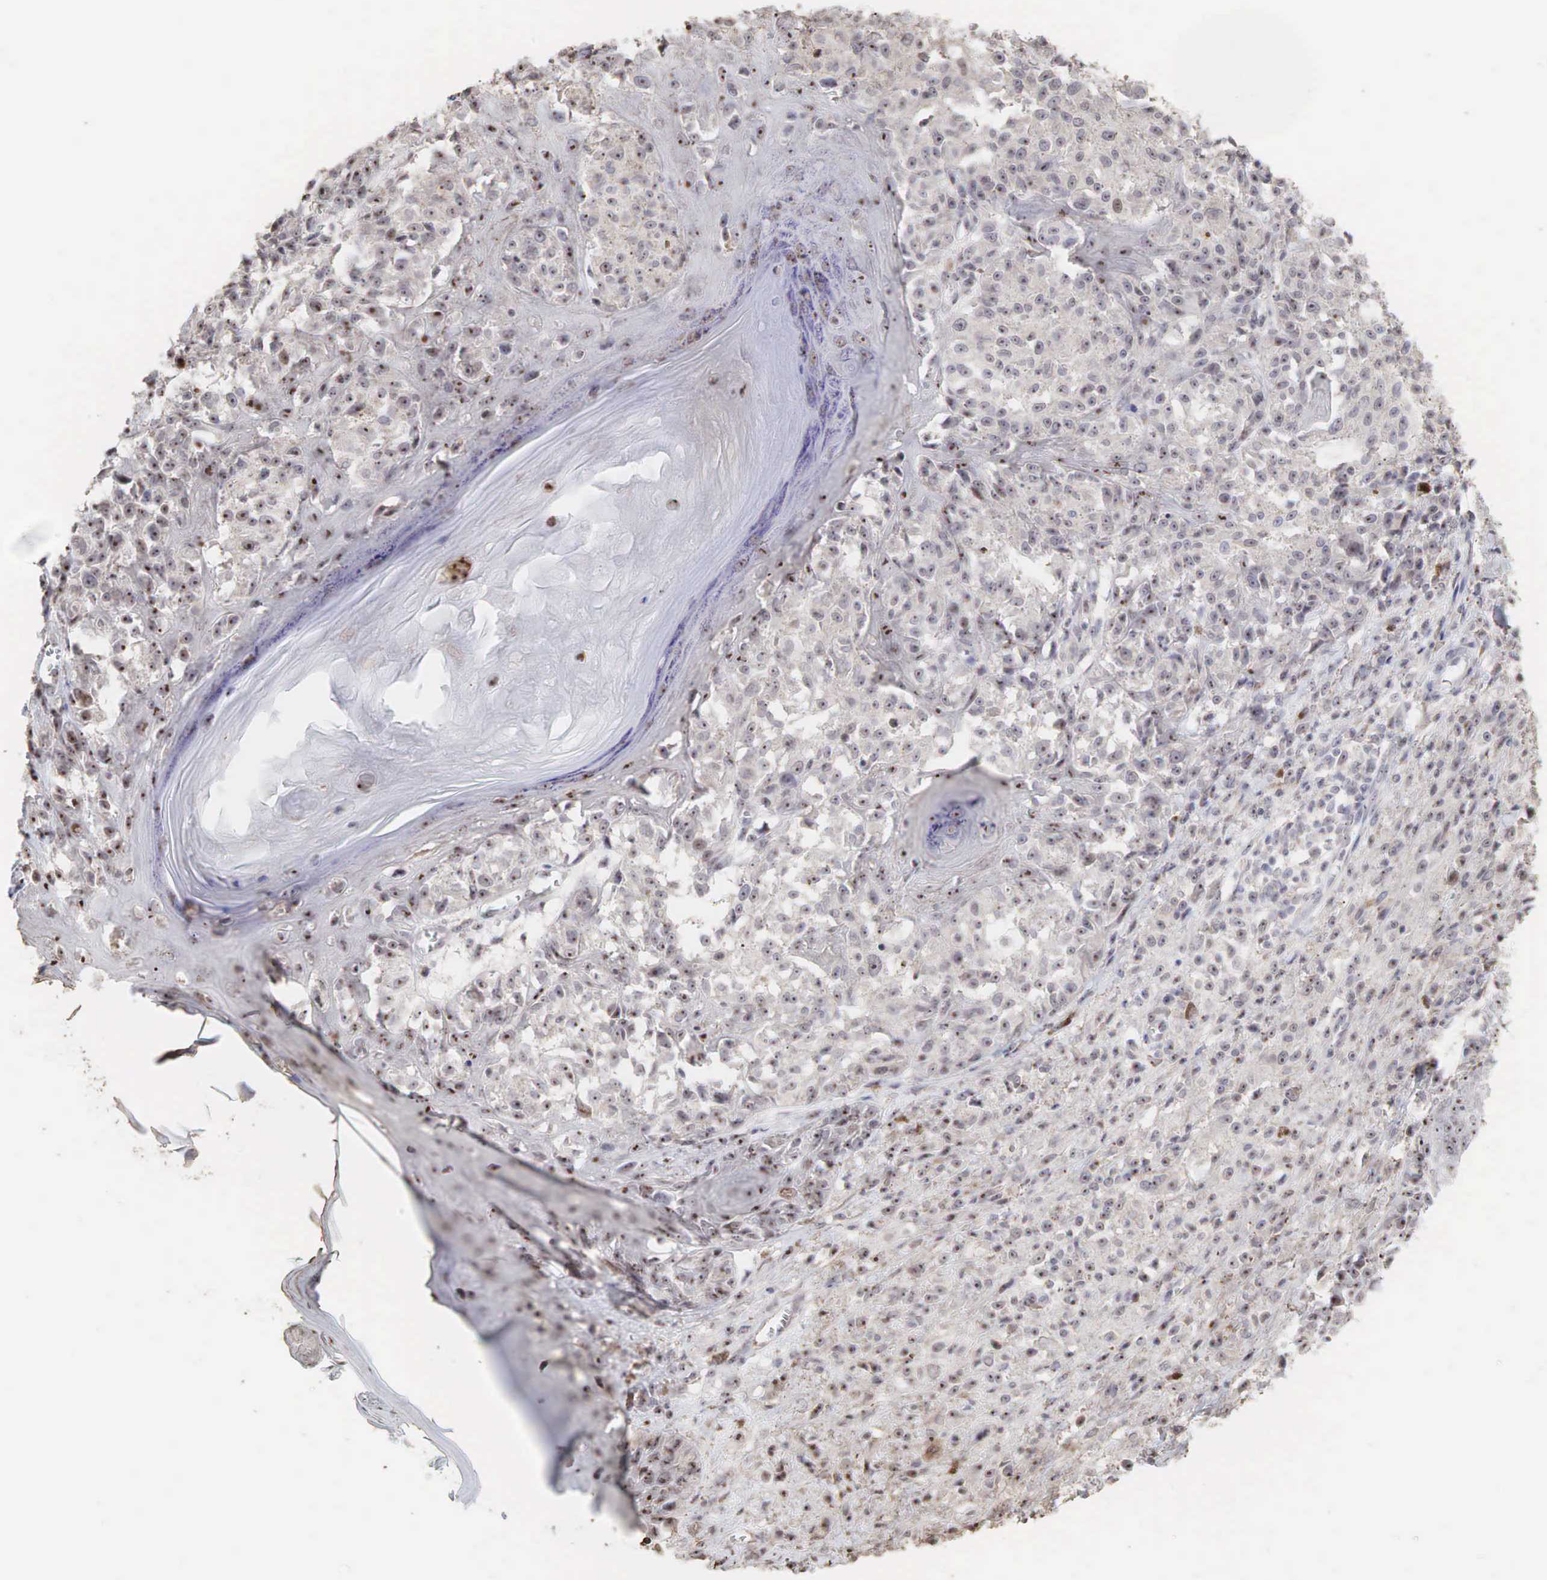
{"staining": {"intensity": "moderate", "quantity": ">75%", "location": "cytoplasmic/membranous,nuclear"}, "tissue": "melanoma", "cell_type": "Tumor cells", "image_type": "cancer", "snomed": [{"axis": "morphology", "description": "Malignant melanoma, NOS"}, {"axis": "topography", "description": "Skin"}], "caption": "Protein staining of melanoma tissue exhibits moderate cytoplasmic/membranous and nuclear expression in approximately >75% of tumor cells.", "gene": "DKC1", "patient": {"sex": "male", "age": 80}}